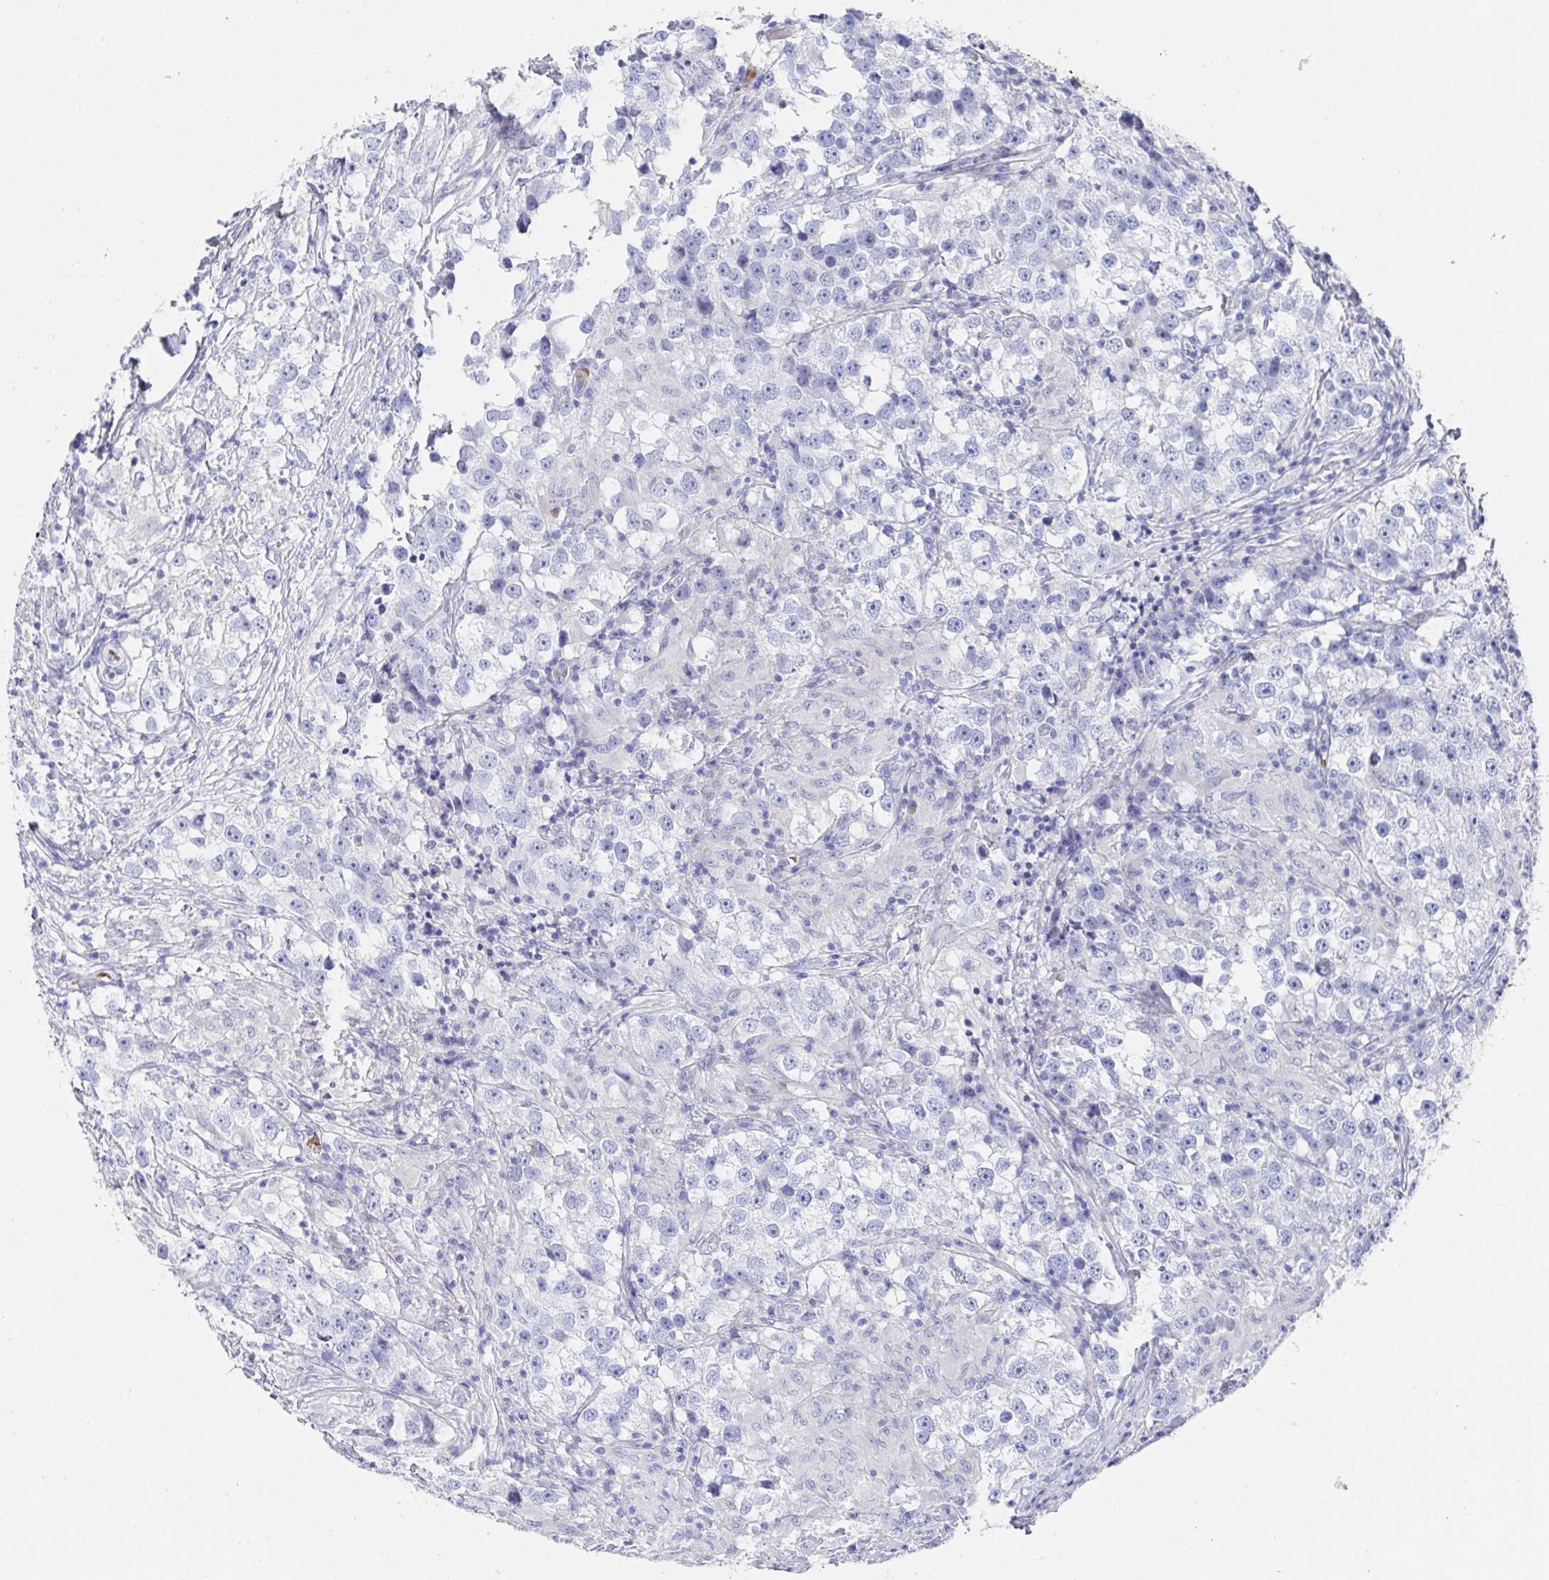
{"staining": {"intensity": "negative", "quantity": "none", "location": "none"}, "tissue": "testis cancer", "cell_type": "Tumor cells", "image_type": "cancer", "snomed": [{"axis": "morphology", "description": "Seminoma, NOS"}, {"axis": "topography", "description": "Testis"}], "caption": "Tumor cells are negative for protein expression in human testis cancer (seminoma). (DAB immunohistochemistry, high magnification).", "gene": "CLDN8", "patient": {"sex": "male", "age": 46}}